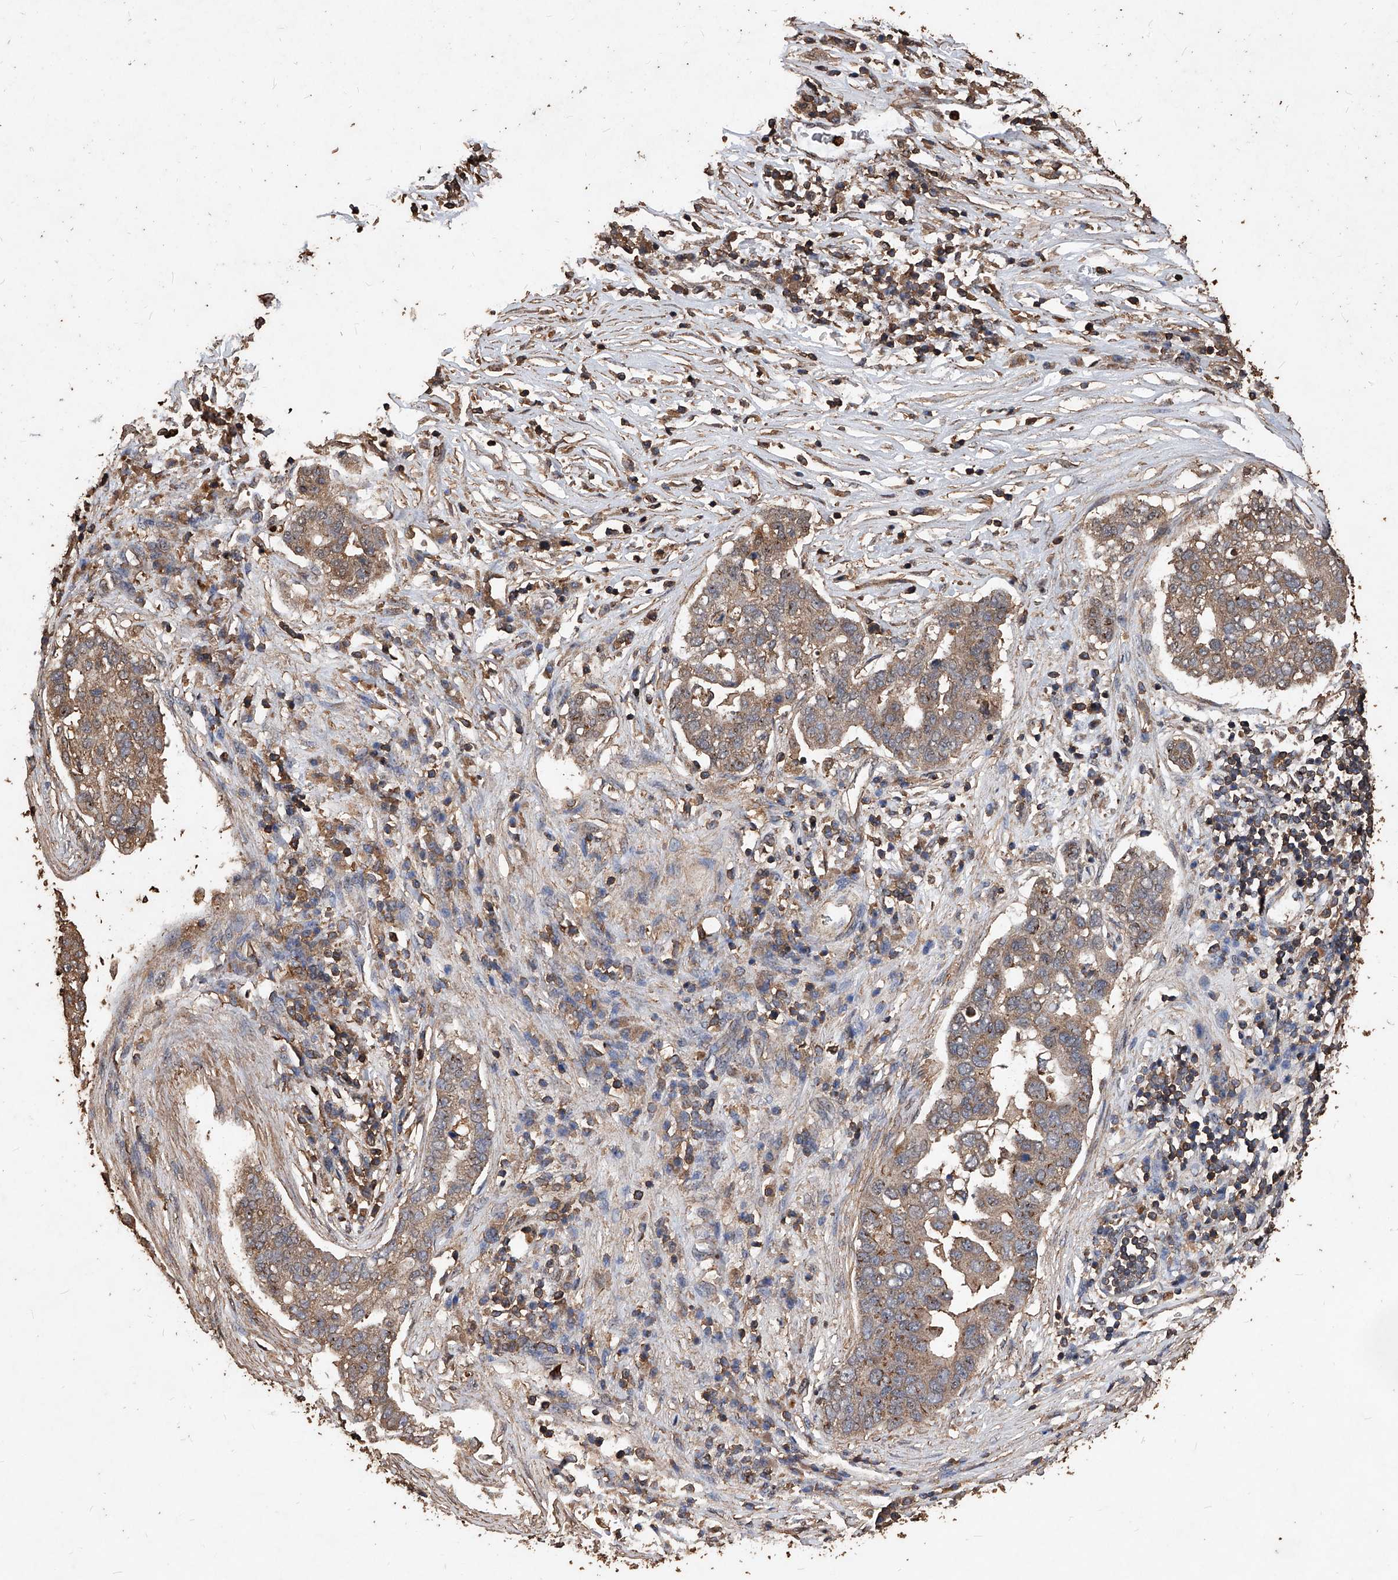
{"staining": {"intensity": "weak", "quantity": ">75%", "location": "cytoplasmic/membranous"}, "tissue": "pancreatic cancer", "cell_type": "Tumor cells", "image_type": "cancer", "snomed": [{"axis": "morphology", "description": "Adenocarcinoma, NOS"}, {"axis": "topography", "description": "Pancreas"}], "caption": "Pancreatic cancer (adenocarcinoma) stained with immunohistochemistry (IHC) exhibits weak cytoplasmic/membranous staining in about >75% of tumor cells. (DAB (3,3'-diaminobenzidine) IHC, brown staining for protein, blue staining for nuclei).", "gene": "UCP2", "patient": {"sex": "female", "age": 61}}